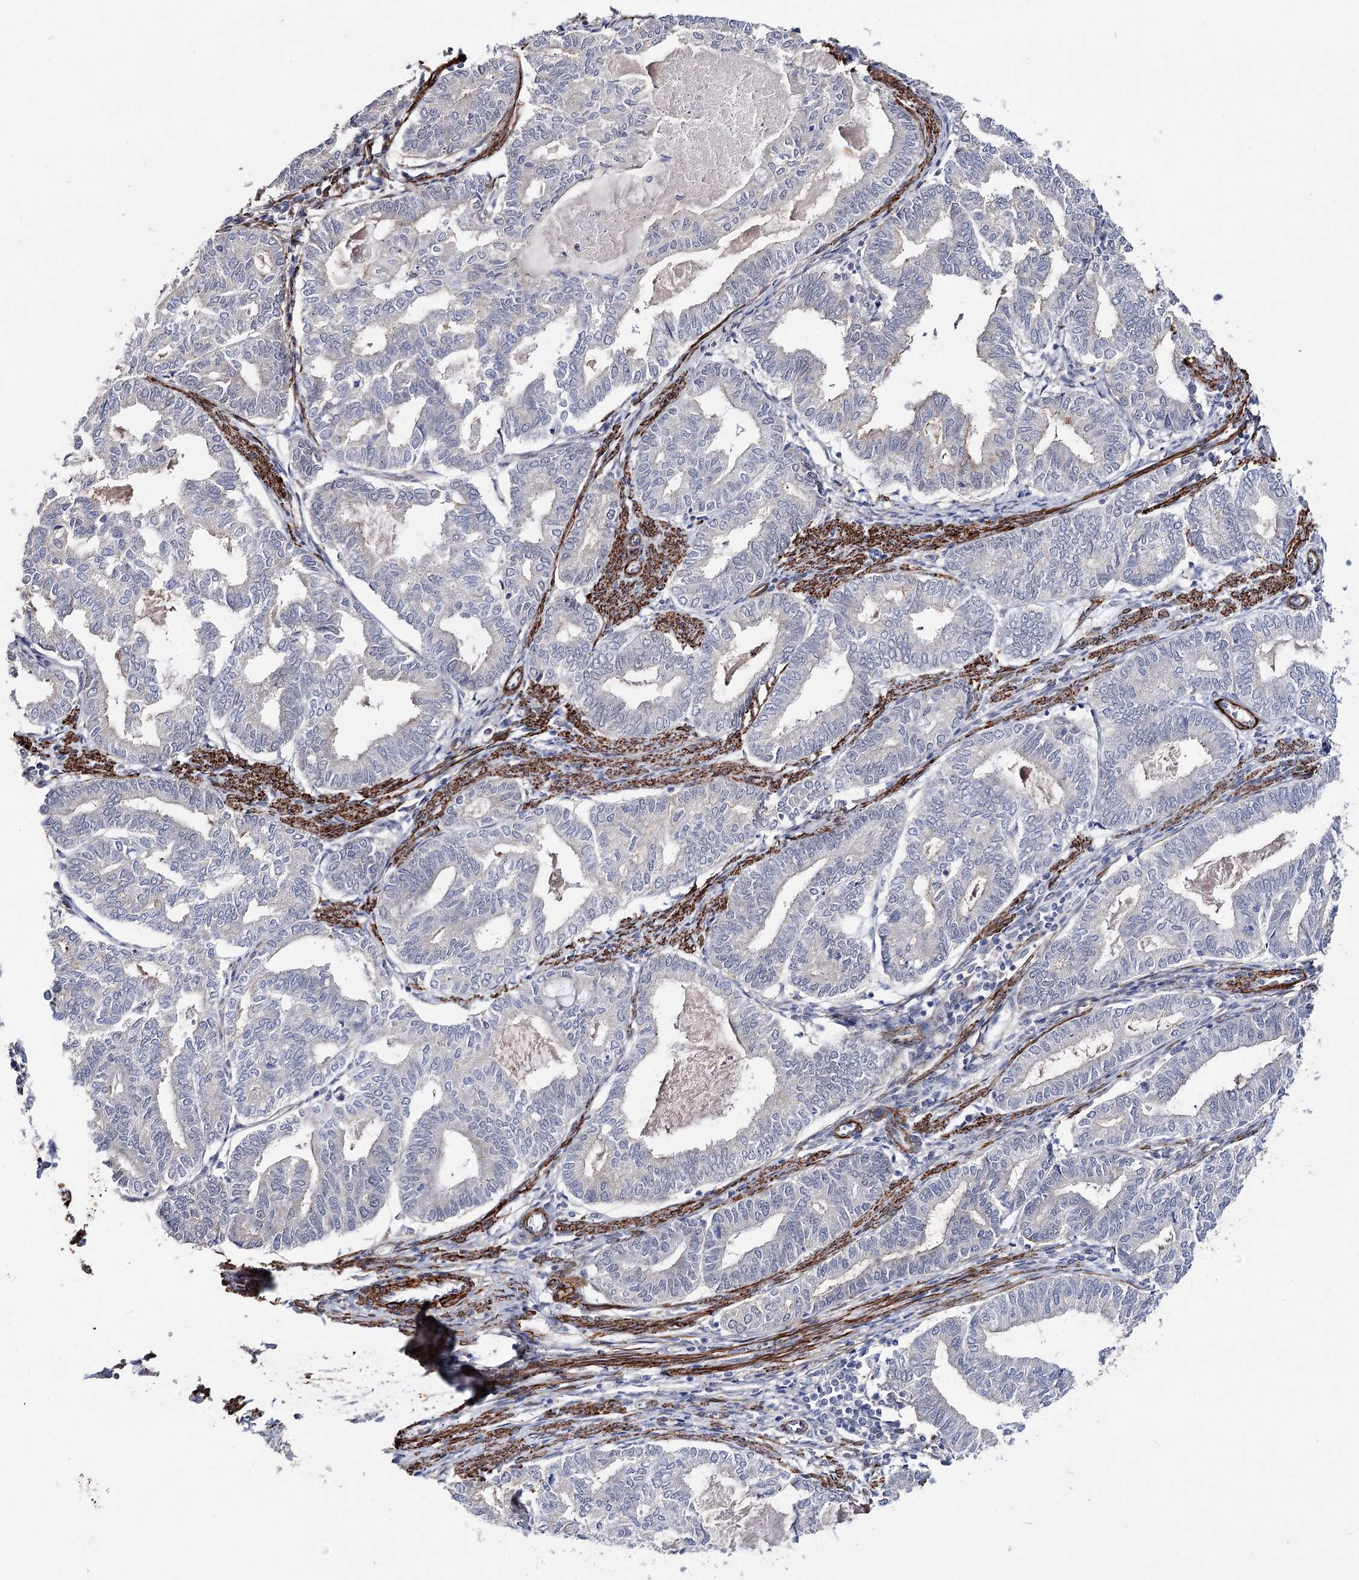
{"staining": {"intensity": "negative", "quantity": "none", "location": "none"}, "tissue": "endometrial cancer", "cell_type": "Tumor cells", "image_type": "cancer", "snomed": [{"axis": "morphology", "description": "Adenocarcinoma, NOS"}, {"axis": "topography", "description": "Endometrium"}], "caption": "Human endometrial cancer stained for a protein using immunohistochemistry displays no staining in tumor cells.", "gene": "CFAP46", "patient": {"sex": "female", "age": 79}}